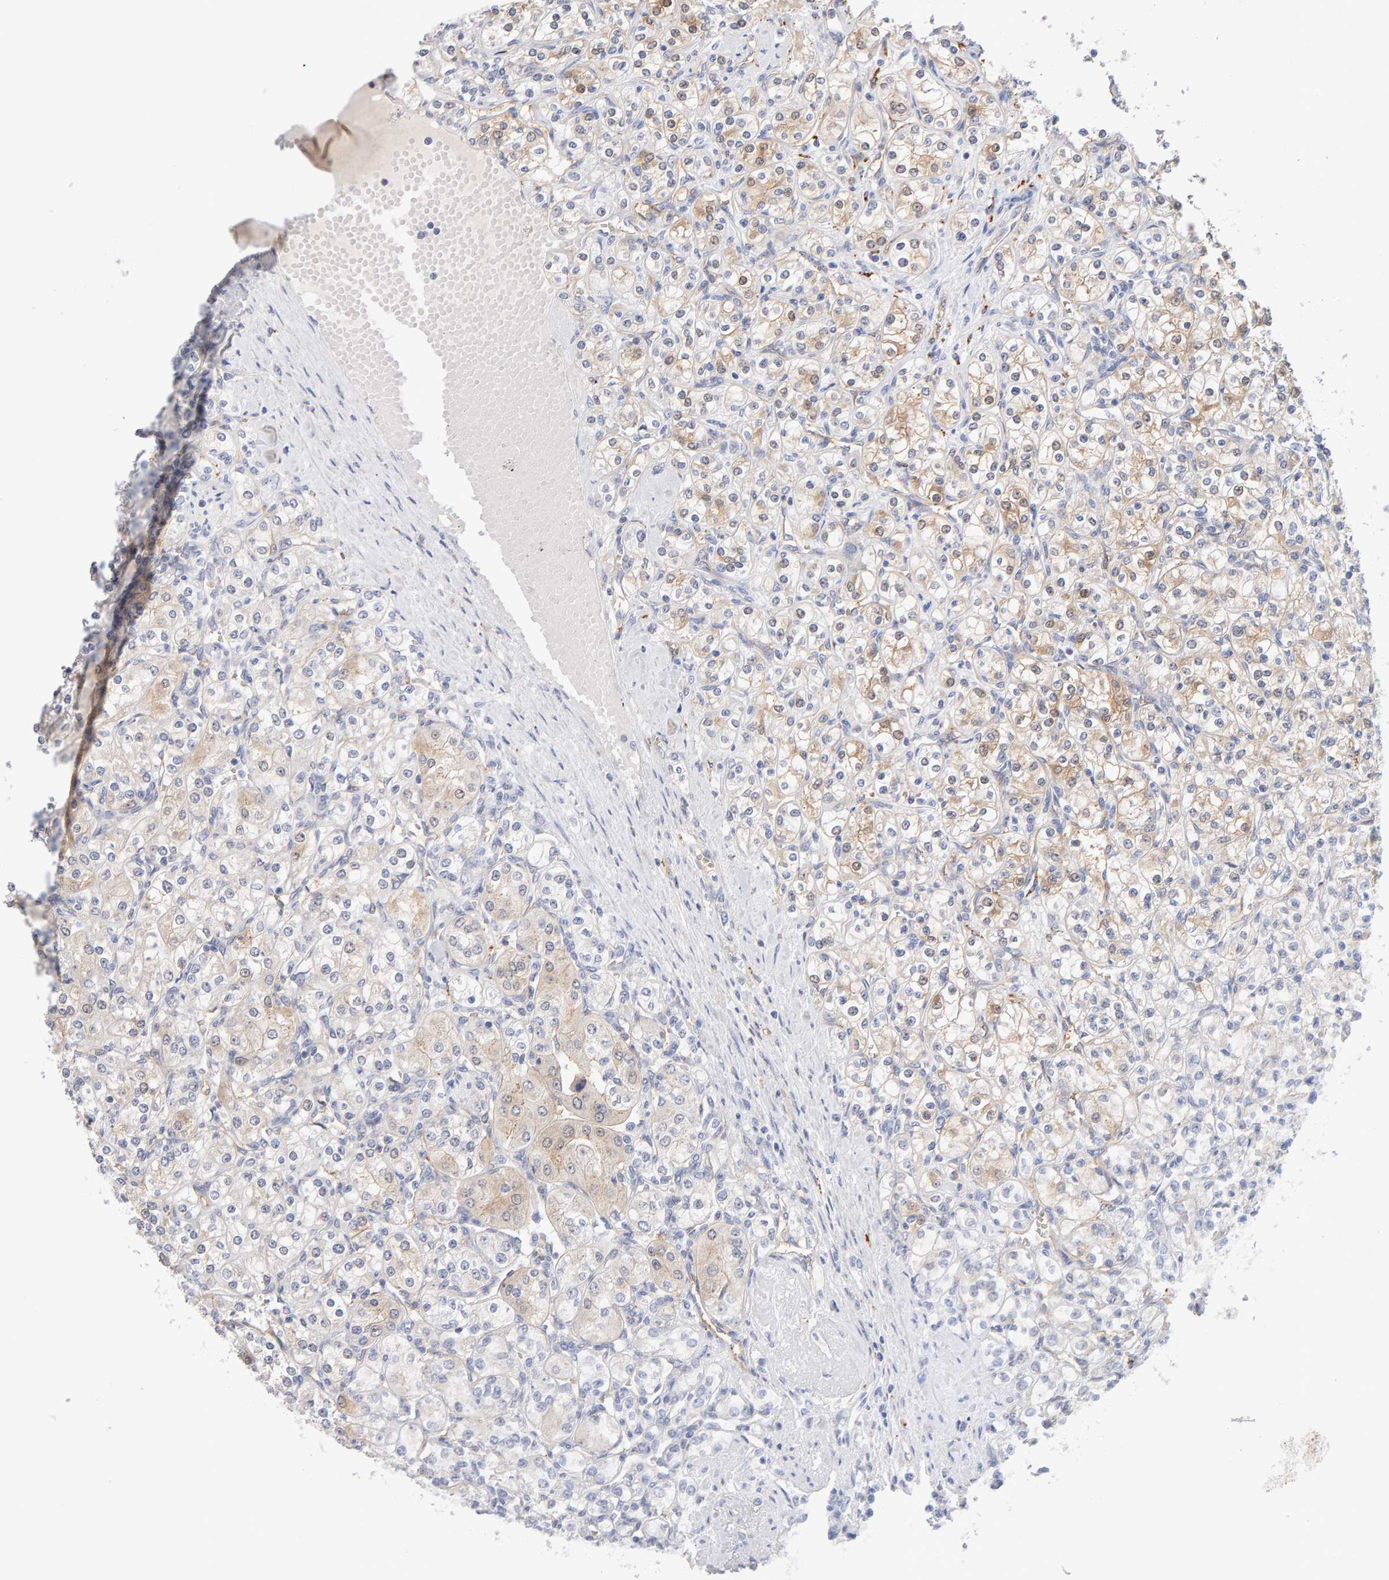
{"staining": {"intensity": "weak", "quantity": "25%-75%", "location": "cytoplasmic/membranous"}, "tissue": "renal cancer", "cell_type": "Tumor cells", "image_type": "cancer", "snomed": [{"axis": "morphology", "description": "Adenocarcinoma, NOS"}, {"axis": "topography", "description": "Kidney"}], "caption": "Adenocarcinoma (renal) was stained to show a protein in brown. There is low levels of weak cytoplasmic/membranous positivity in approximately 25%-75% of tumor cells.", "gene": "METRNL", "patient": {"sex": "male", "age": 77}}